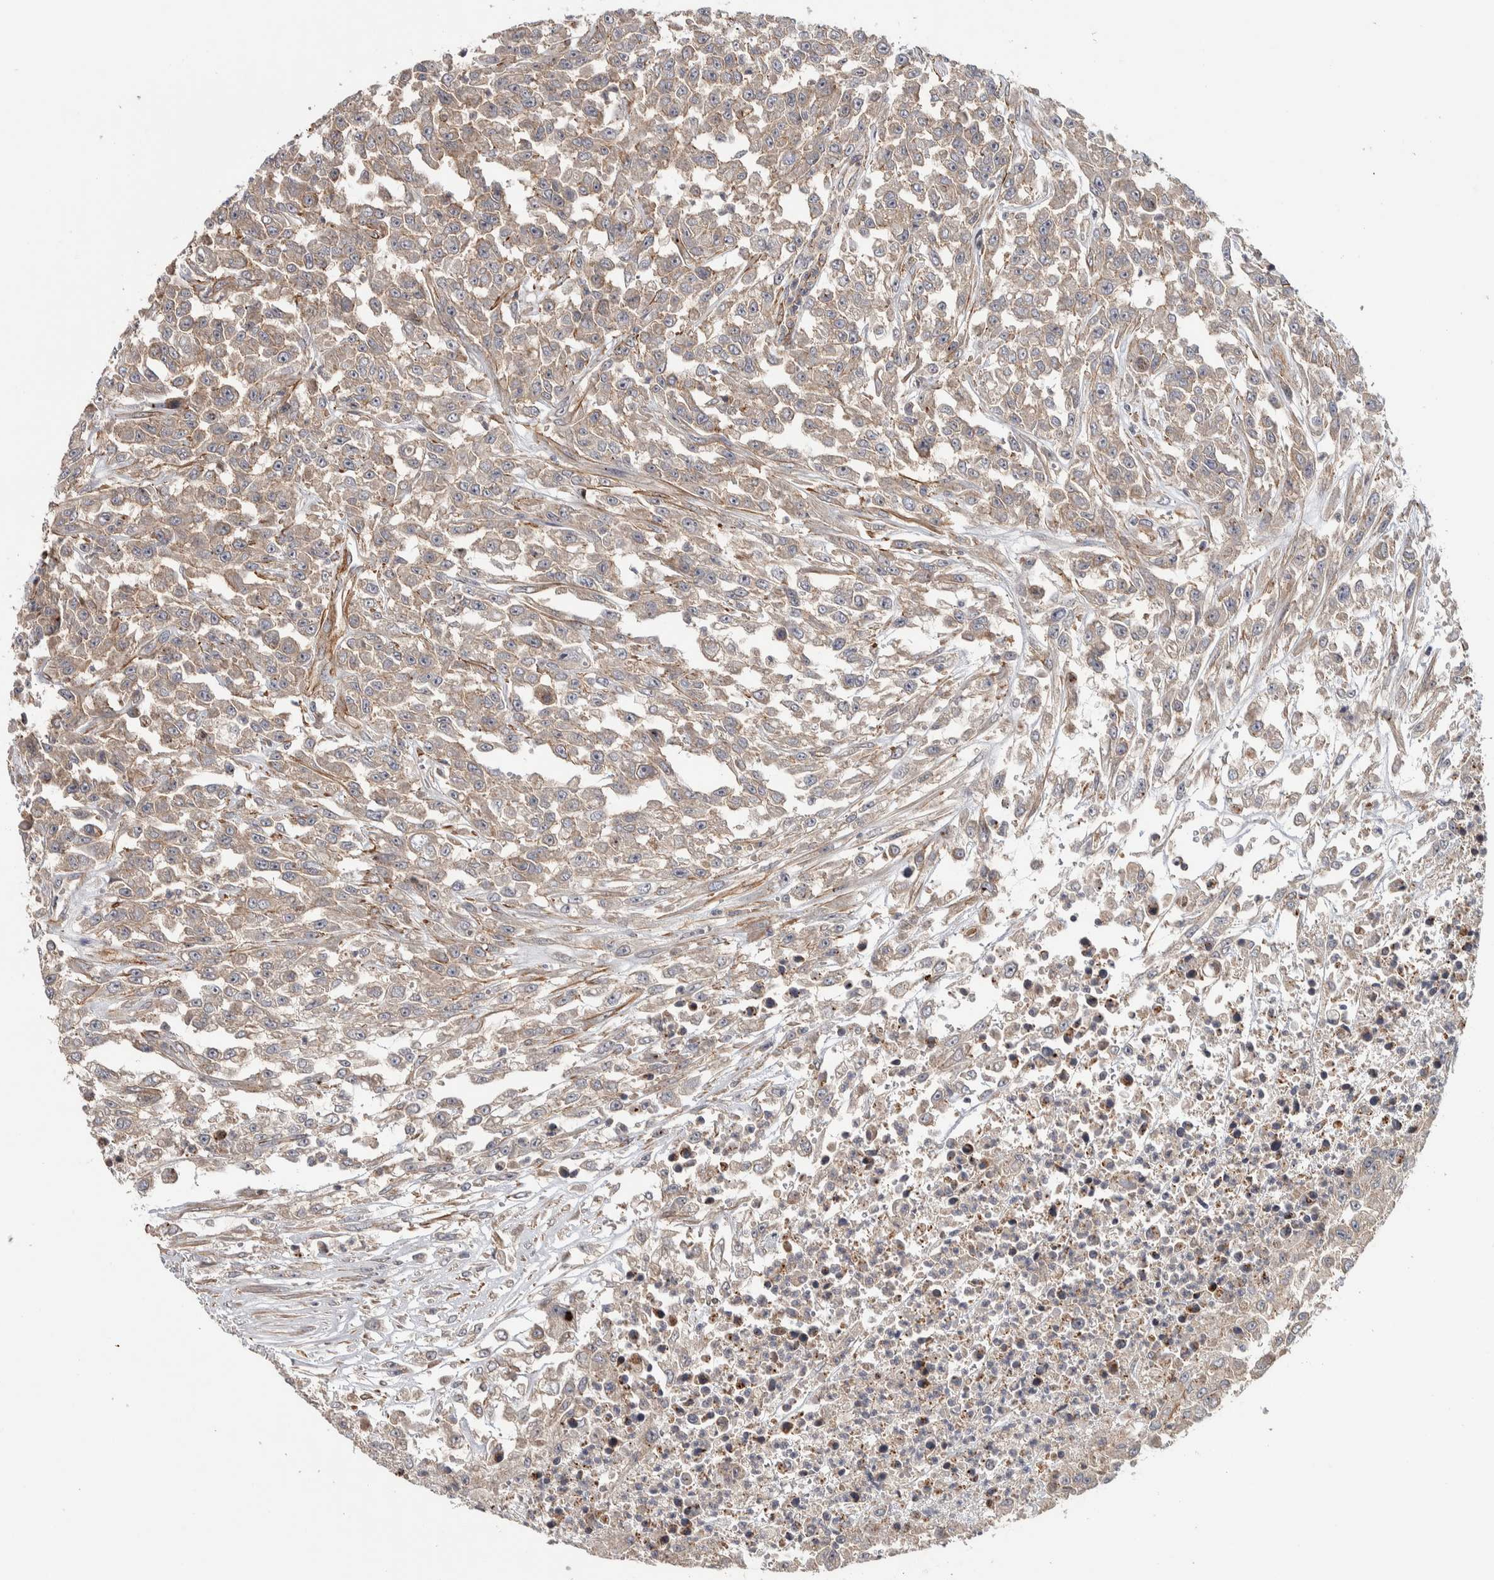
{"staining": {"intensity": "weak", "quantity": ">75%", "location": "cytoplasmic/membranous"}, "tissue": "urothelial cancer", "cell_type": "Tumor cells", "image_type": "cancer", "snomed": [{"axis": "morphology", "description": "Urothelial carcinoma, High grade"}, {"axis": "topography", "description": "Urinary bladder"}], "caption": "A high-resolution image shows IHC staining of urothelial cancer, which demonstrates weak cytoplasmic/membranous expression in about >75% of tumor cells.", "gene": "CHMP4C", "patient": {"sex": "male", "age": 46}}